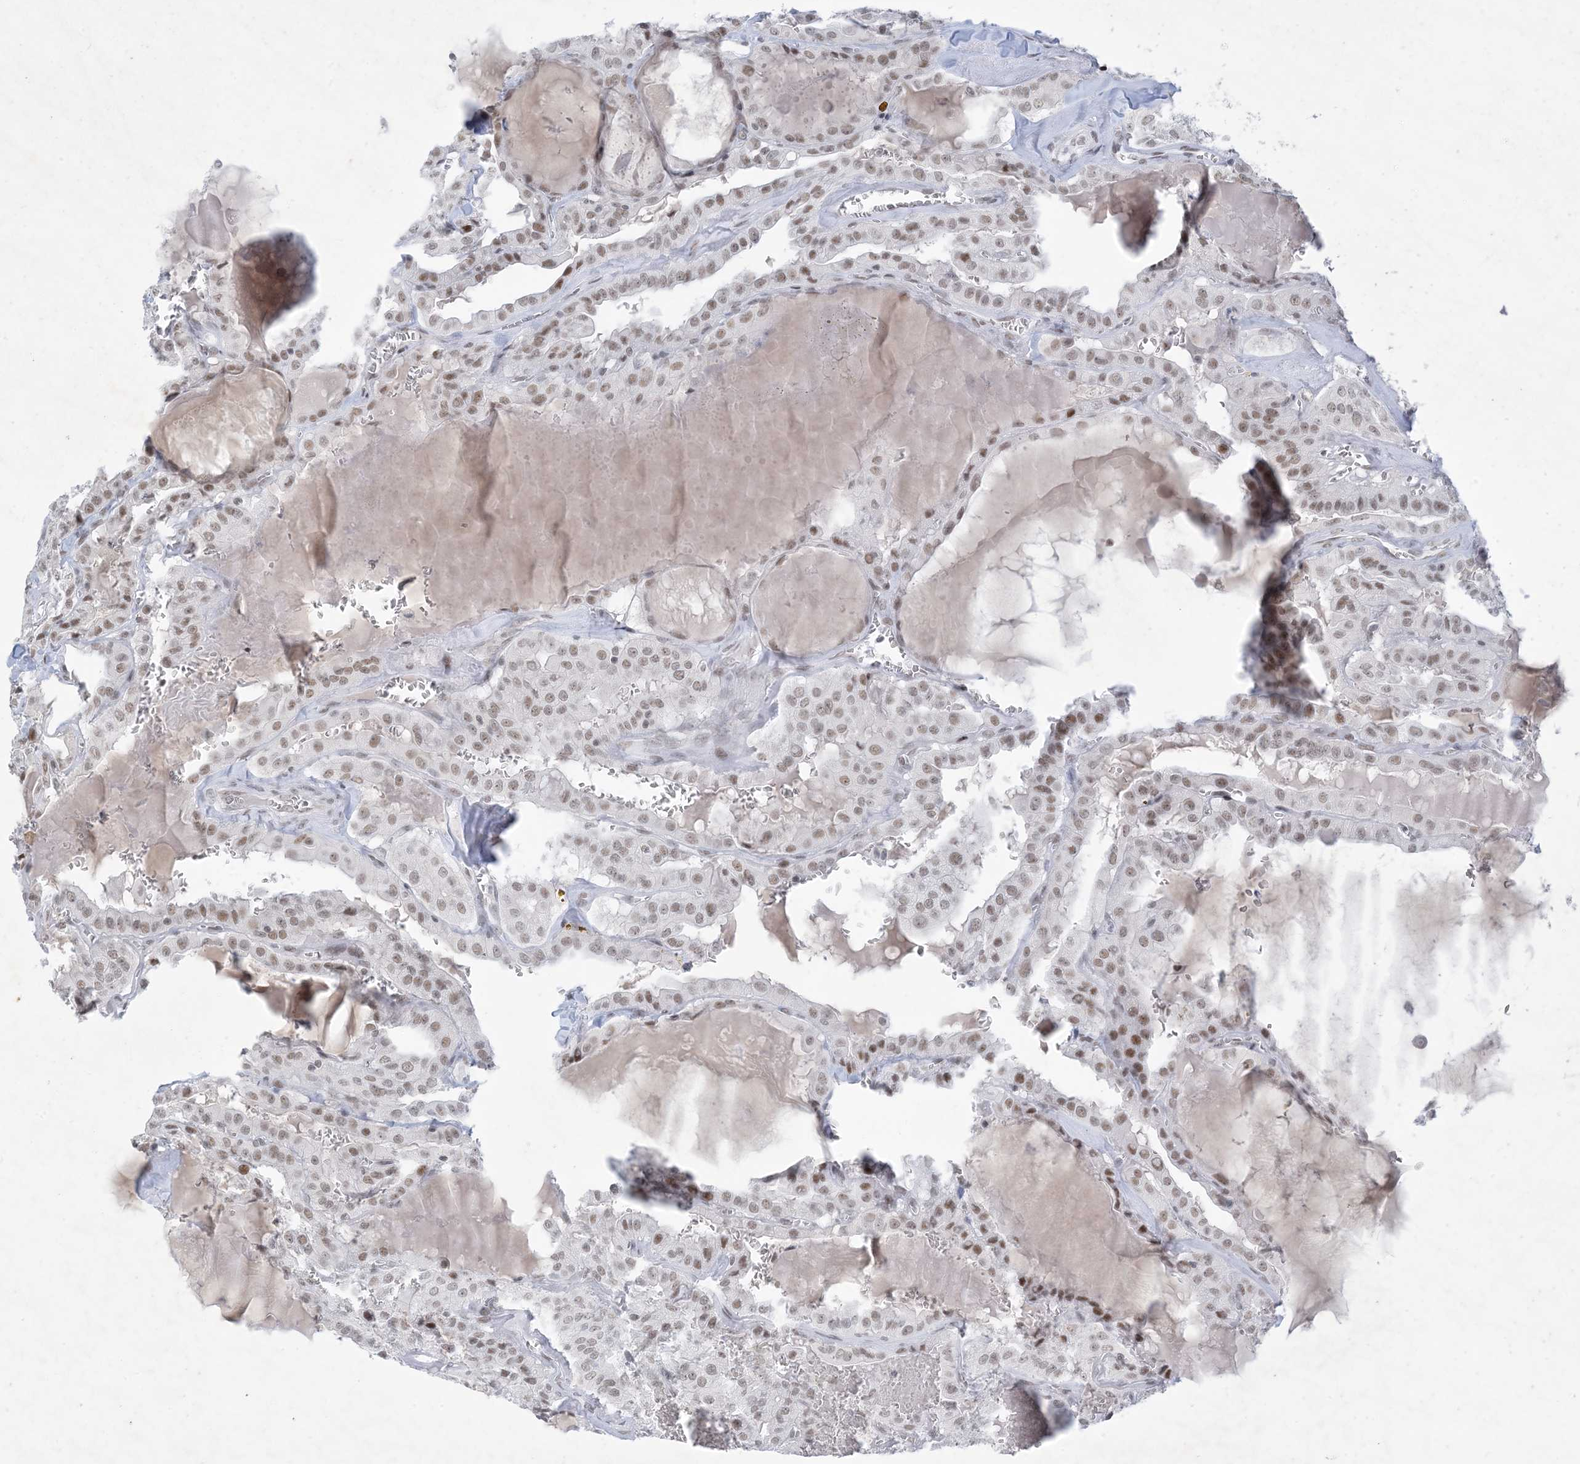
{"staining": {"intensity": "weak", "quantity": ">75%", "location": "nuclear"}, "tissue": "thyroid cancer", "cell_type": "Tumor cells", "image_type": "cancer", "snomed": [{"axis": "morphology", "description": "Papillary adenocarcinoma, NOS"}, {"axis": "topography", "description": "Thyroid gland"}], "caption": "DAB immunohistochemical staining of thyroid cancer (papillary adenocarcinoma) shows weak nuclear protein expression in about >75% of tumor cells.", "gene": "ZNF674", "patient": {"sex": "male", "age": 52}}